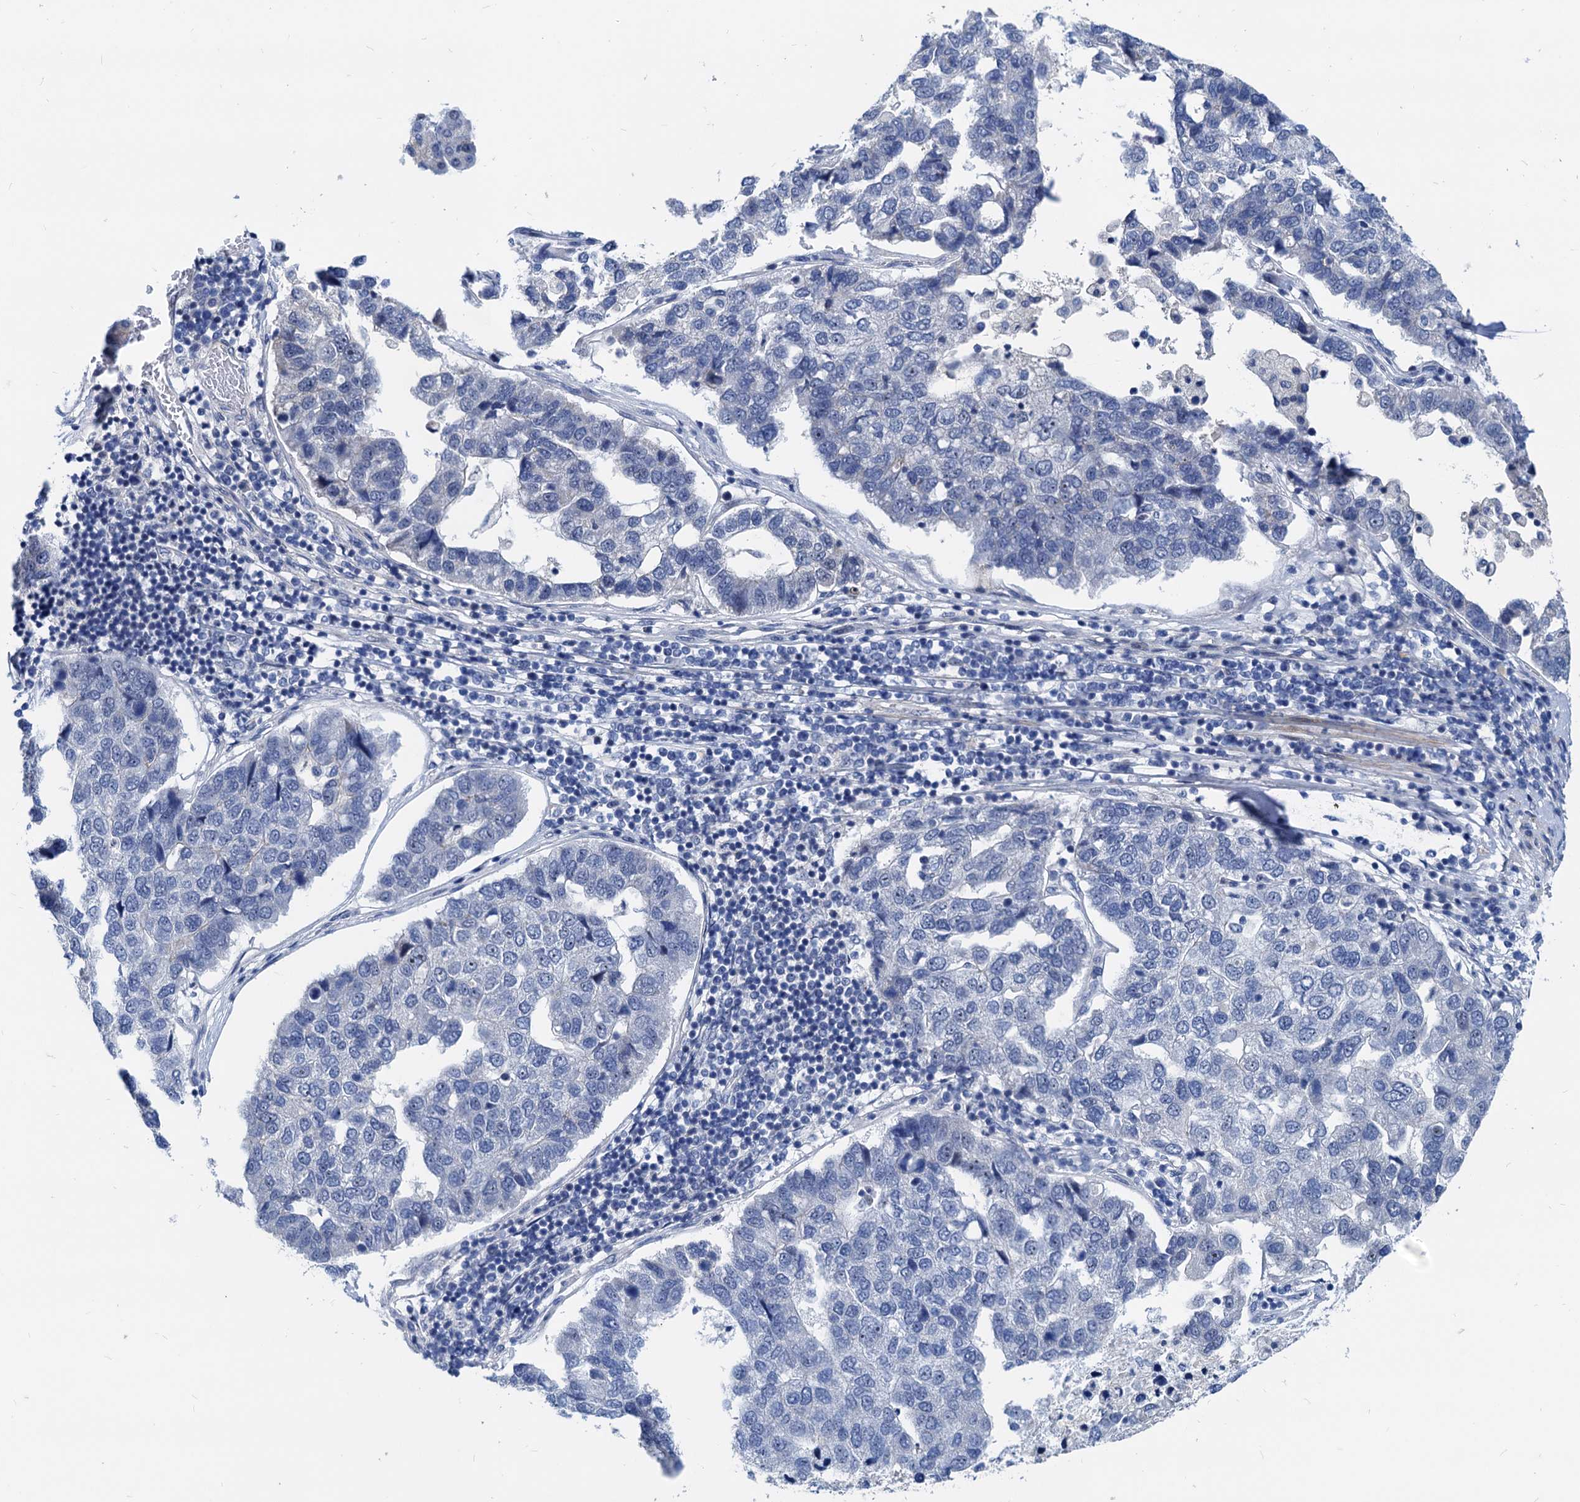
{"staining": {"intensity": "negative", "quantity": "none", "location": "none"}, "tissue": "pancreatic cancer", "cell_type": "Tumor cells", "image_type": "cancer", "snomed": [{"axis": "morphology", "description": "Adenocarcinoma, NOS"}, {"axis": "topography", "description": "Pancreas"}], "caption": "IHC histopathology image of neoplastic tissue: human pancreatic cancer (adenocarcinoma) stained with DAB reveals no significant protein staining in tumor cells.", "gene": "HSF2", "patient": {"sex": "female", "age": 61}}